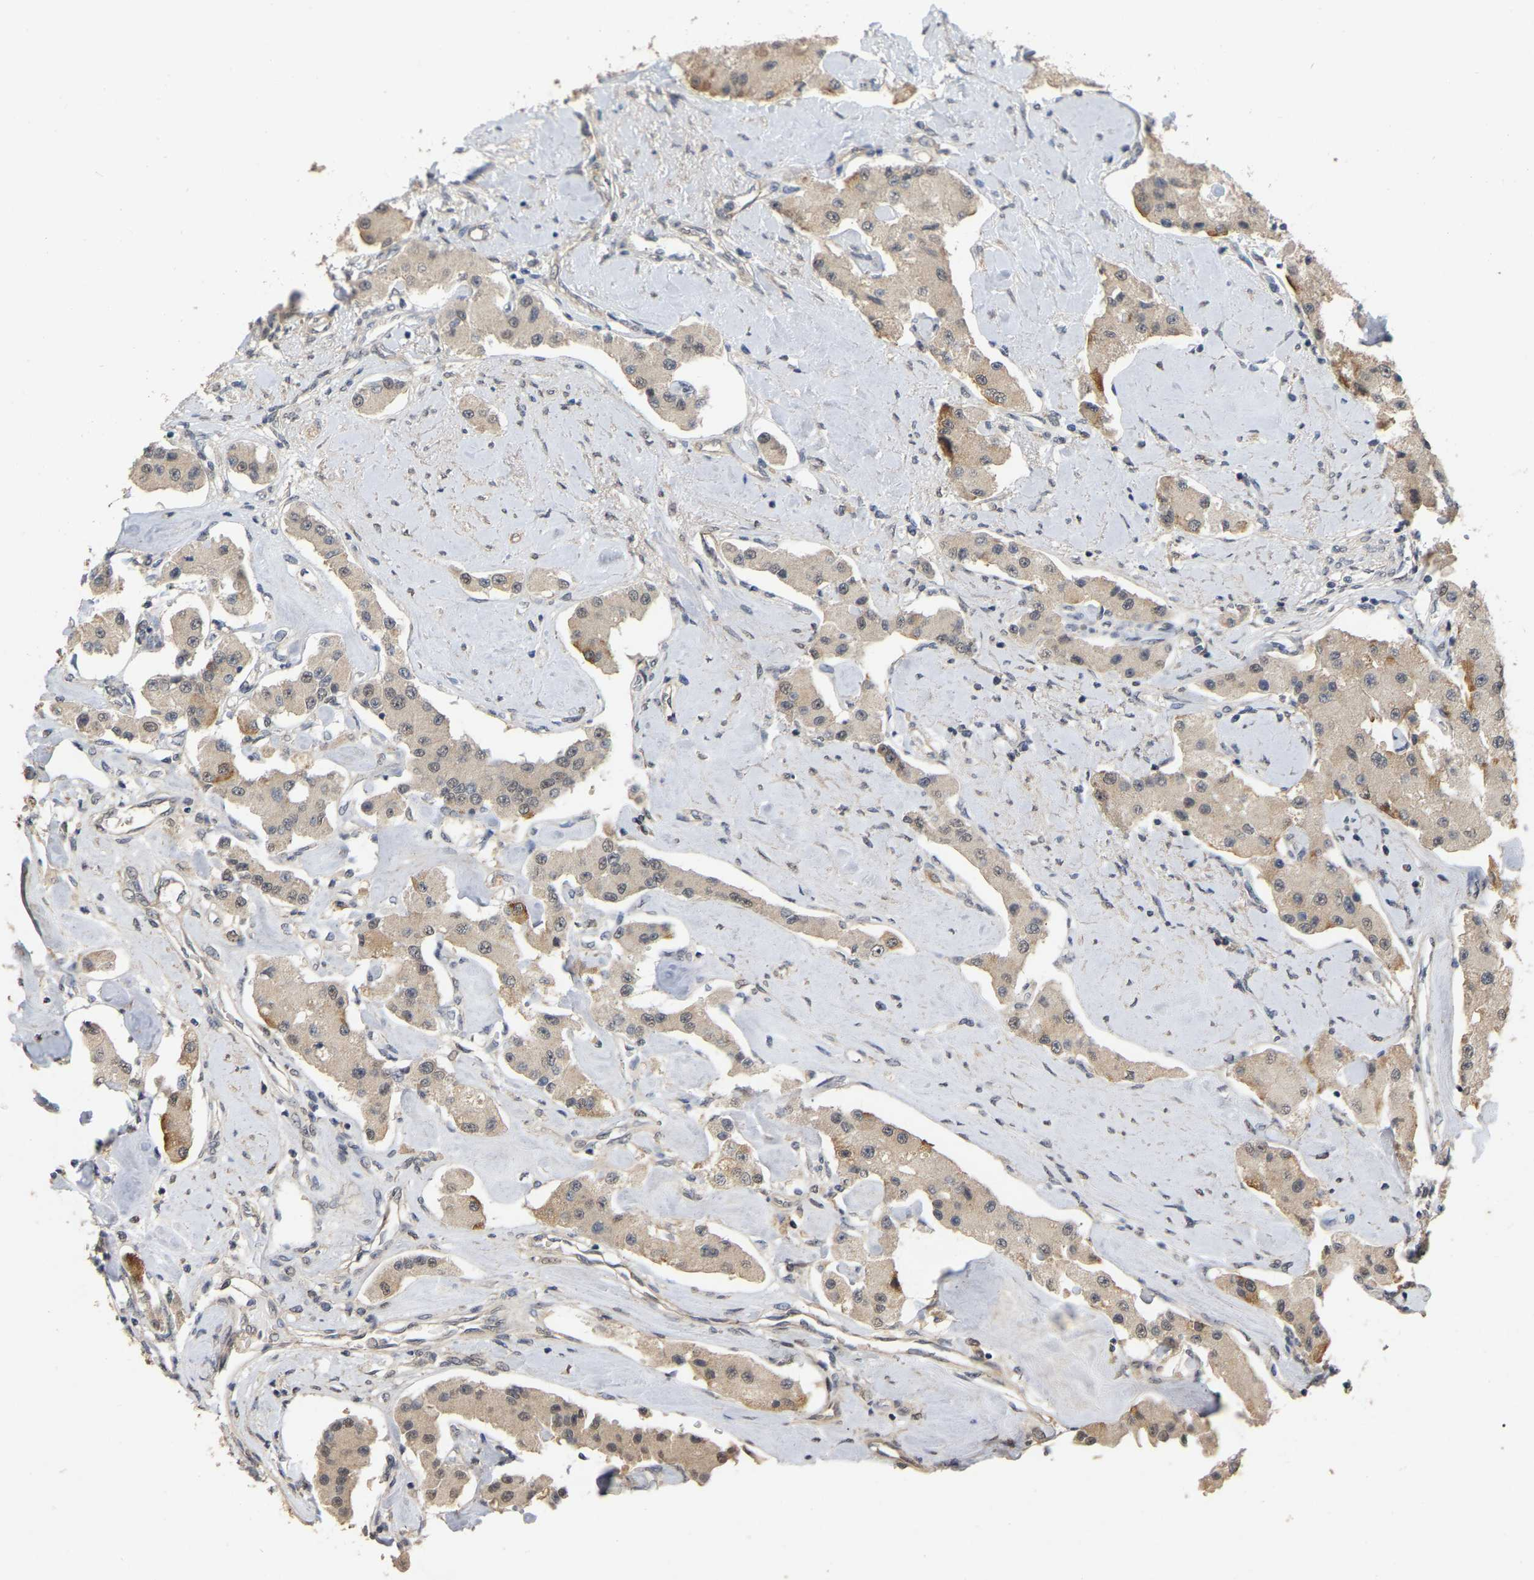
{"staining": {"intensity": "moderate", "quantity": "<25%", "location": "cytoplasmic/membranous"}, "tissue": "carcinoid", "cell_type": "Tumor cells", "image_type": "cancer", "snomed": [{"axis": "morphology", "description": "Carcinoid, malignant, NOS"}, {"axis": "topography", "description": "Pancreas"}], "caption": "Malignant carcinoid stained with a protein marker shows moderate staining in tumor cells.", "gene": "RUVBL1", "patient": {"sex": "male", "age": 41}}